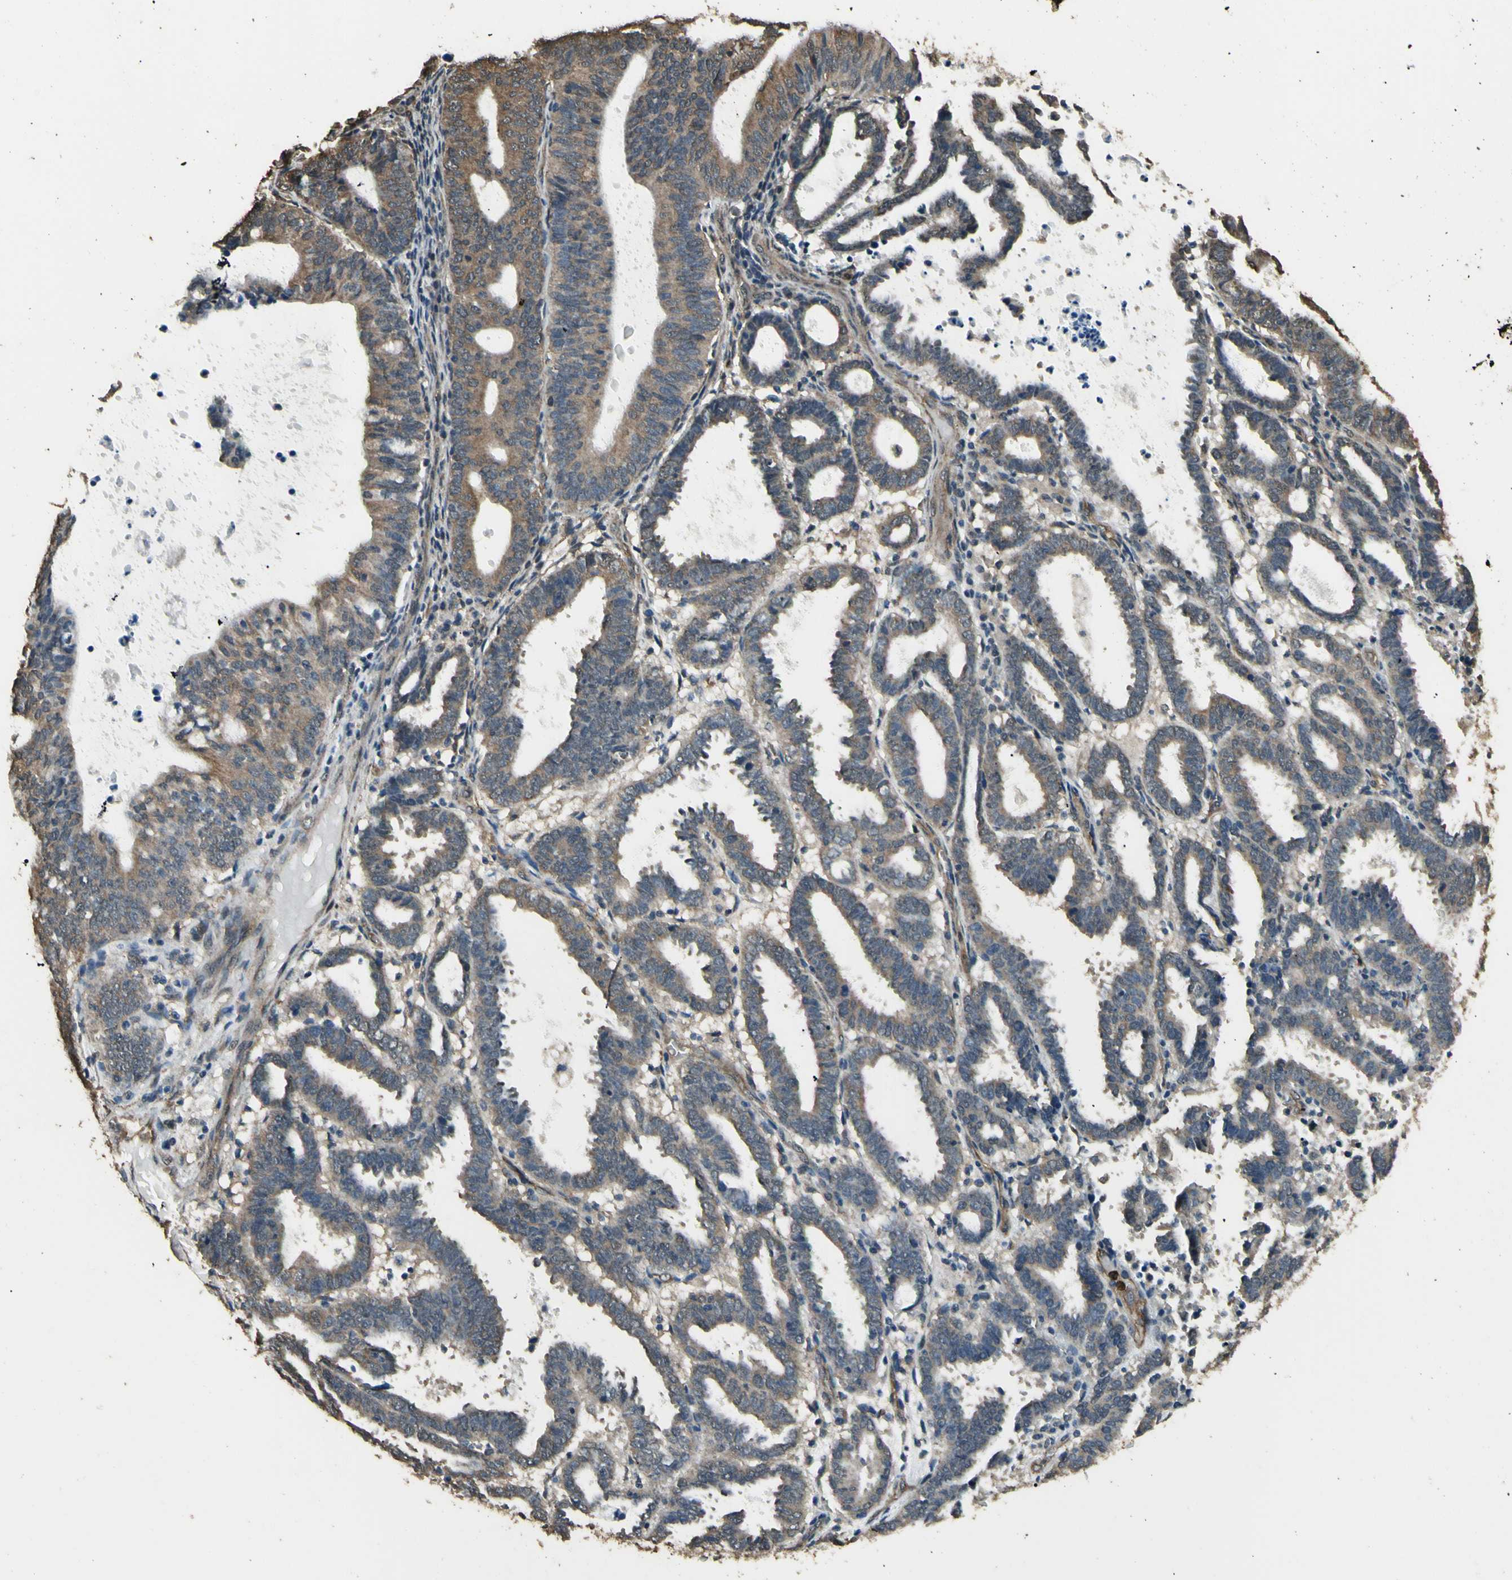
{"staining": {"intensity": "moderate", "quantity": ">75%", "location": "cytoplasmic/membranous"}, "tissue": "endometrial cancer", "cell_type": "Tumor cells", "image_type": "cancer", "snomed": [{"axis": "morphology", "description": "Adenocarcinoma, NOS"}, {"axis": "topography", "description": "Uterus"}], "caption": "Immunohistochemical staining of adenocarcinoma (endometrial) displays moderate cytoplasmic/membranous protein expression in approximately >75% of tumor cells.", "gene": "TSPO", "patient": {"sex": "female", "age": 83}}